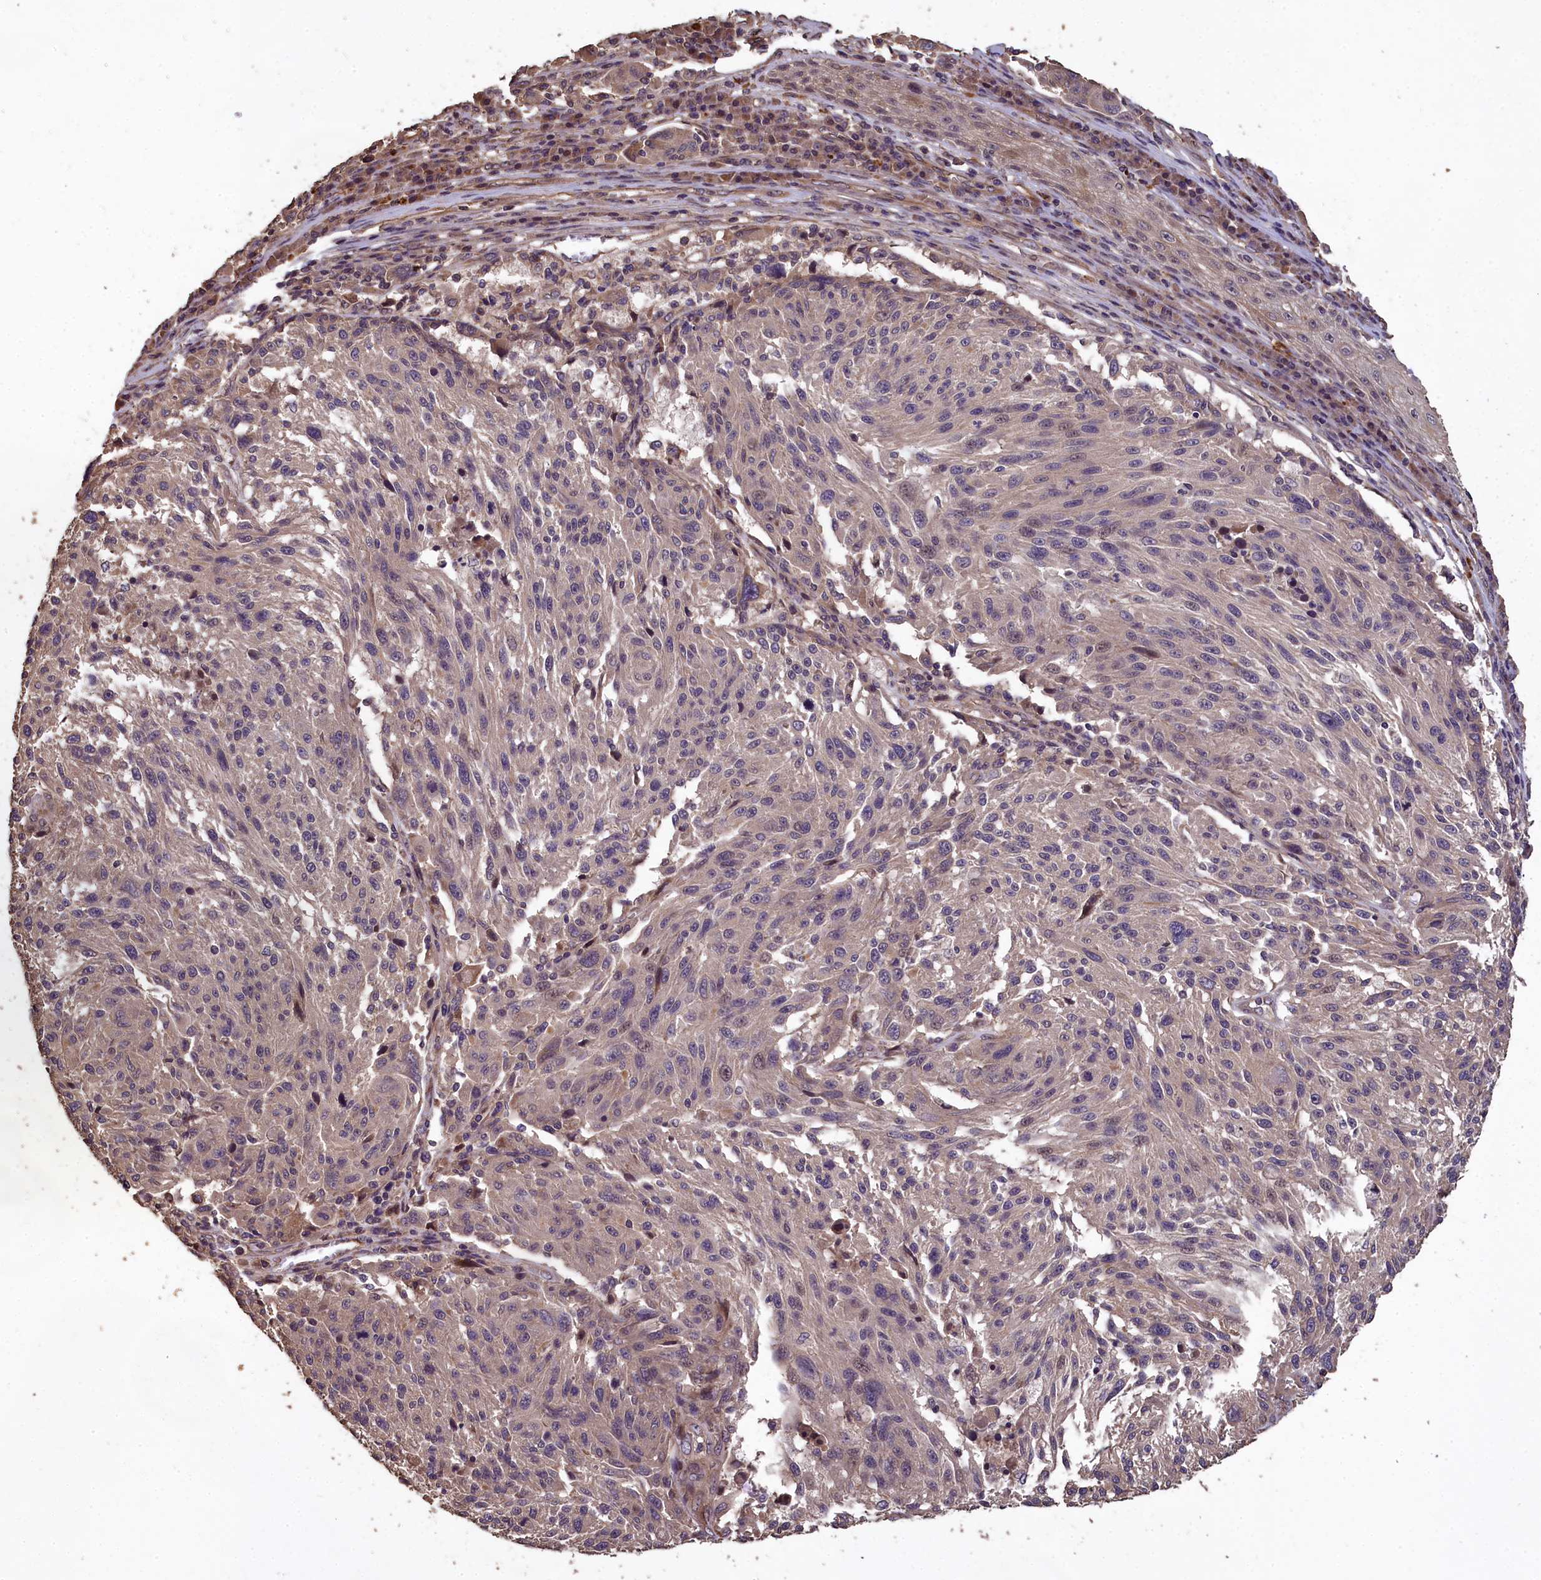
{"staining": {"intensity": "weak", "quantity": "<25%", "location": "cytoplasmic/membranous"}, "tissue": "melanoma", "cell_type": "Tumor cells", "image_type": "cancer", "snomed": [{"axis": "morphology", "description": "Malignant melanoma, NOS"}, {"axis": "topography", "description": "Skin"}], "caption": "An IHC micrograph of malignant melanoma is shown. There is no staining in tumor cells of malignant melanoma.", "gene": "CHD9", "patient": {"sex": "male", "age": 53}}